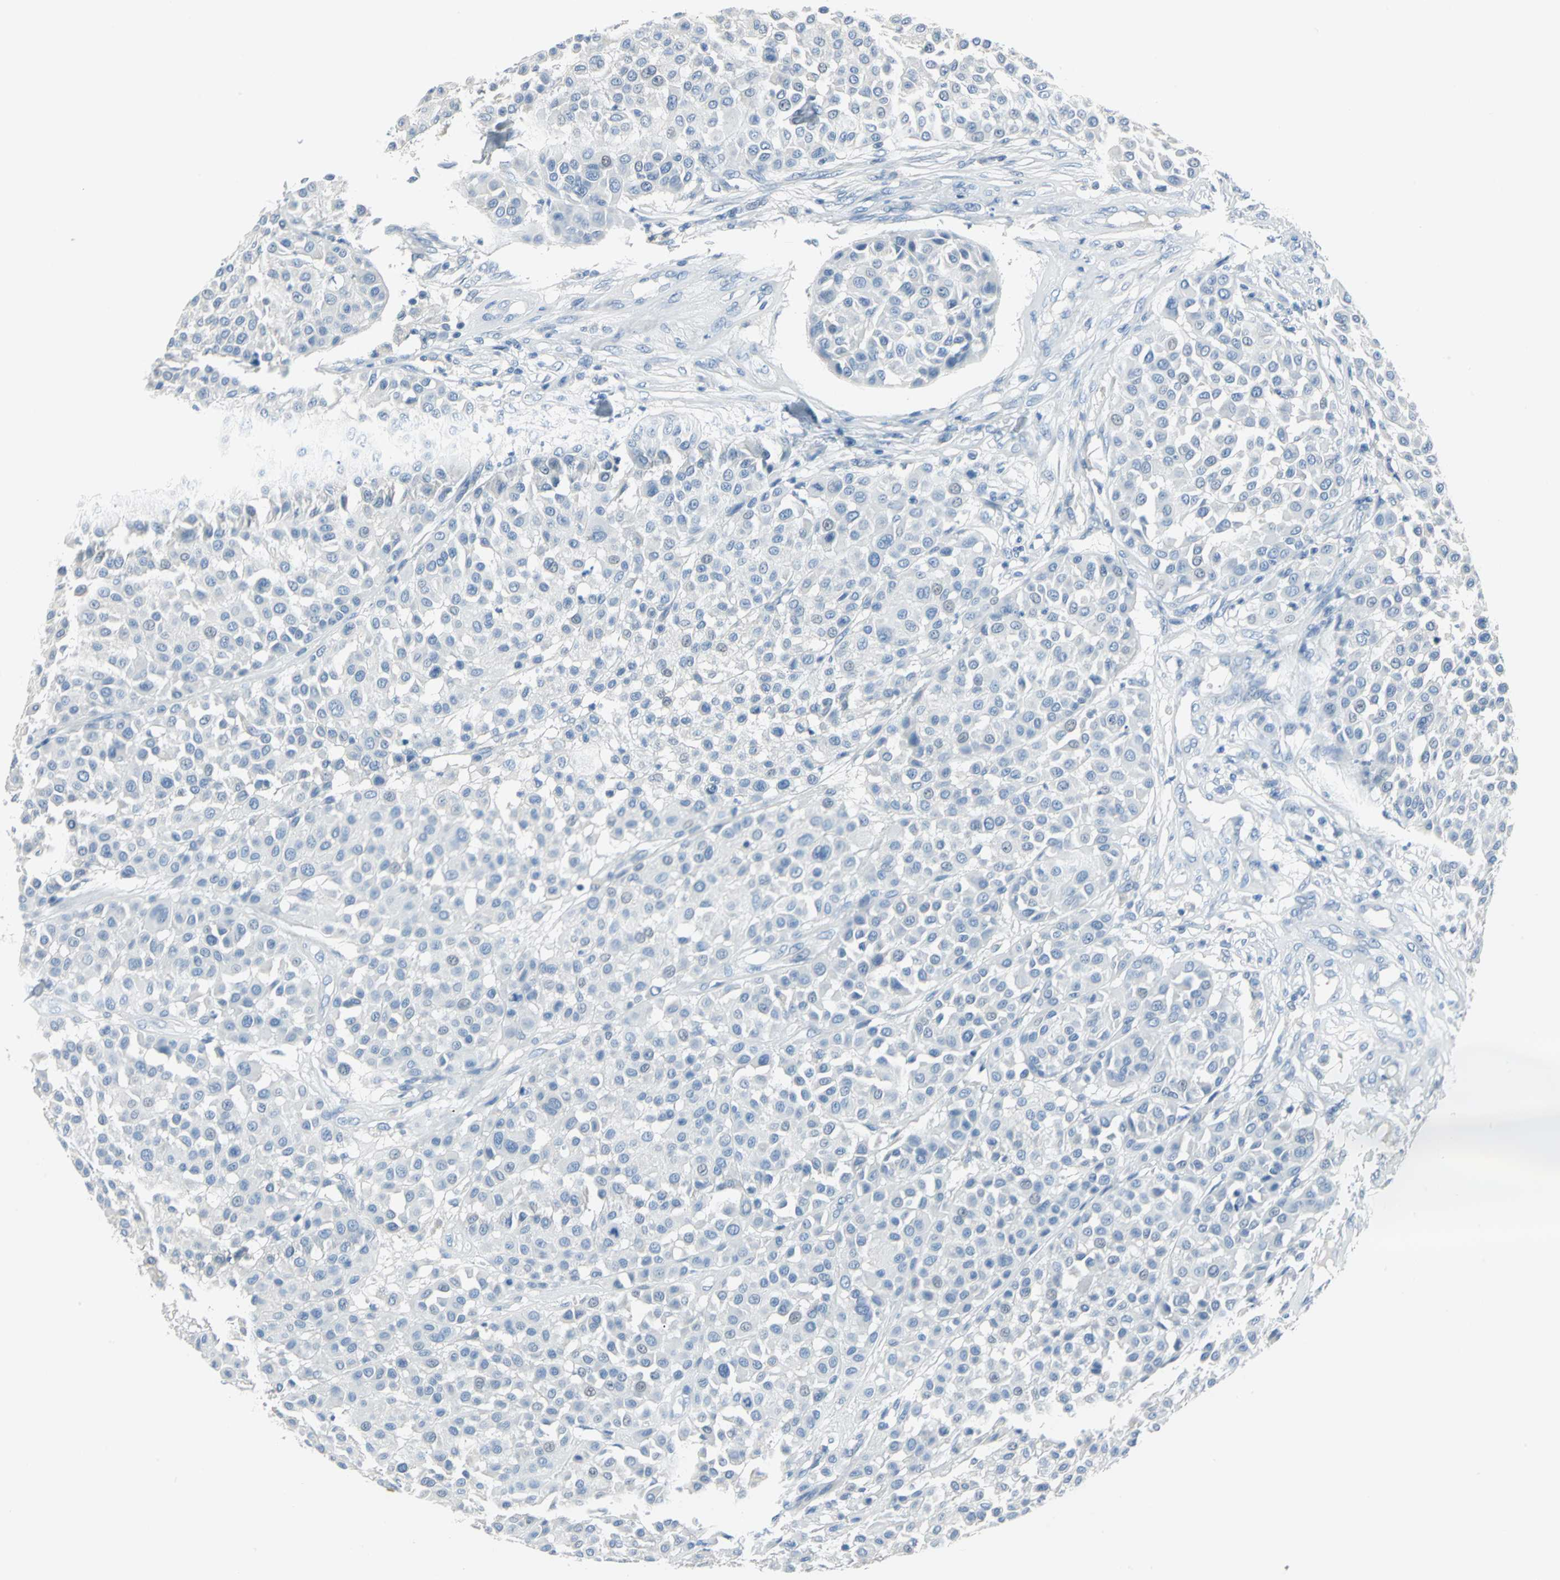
{"staining": {"intensity": "negative", "quantity": "none", "location": "none"}, "tissue": "melanoma", "cell_type": "Tumor cells", "image_type": "cancer", "snomed": [{"axis": "morphology", "description": "Malignant melanoma, Metastatic site"}, {"axis": "topography", "description": "Soft tissue"}], "caption": "The image exhibits no significant expression in tumor cells of melanoma.", "gene": "PKLR", "patient": {"sex": "male", "age": 41}}